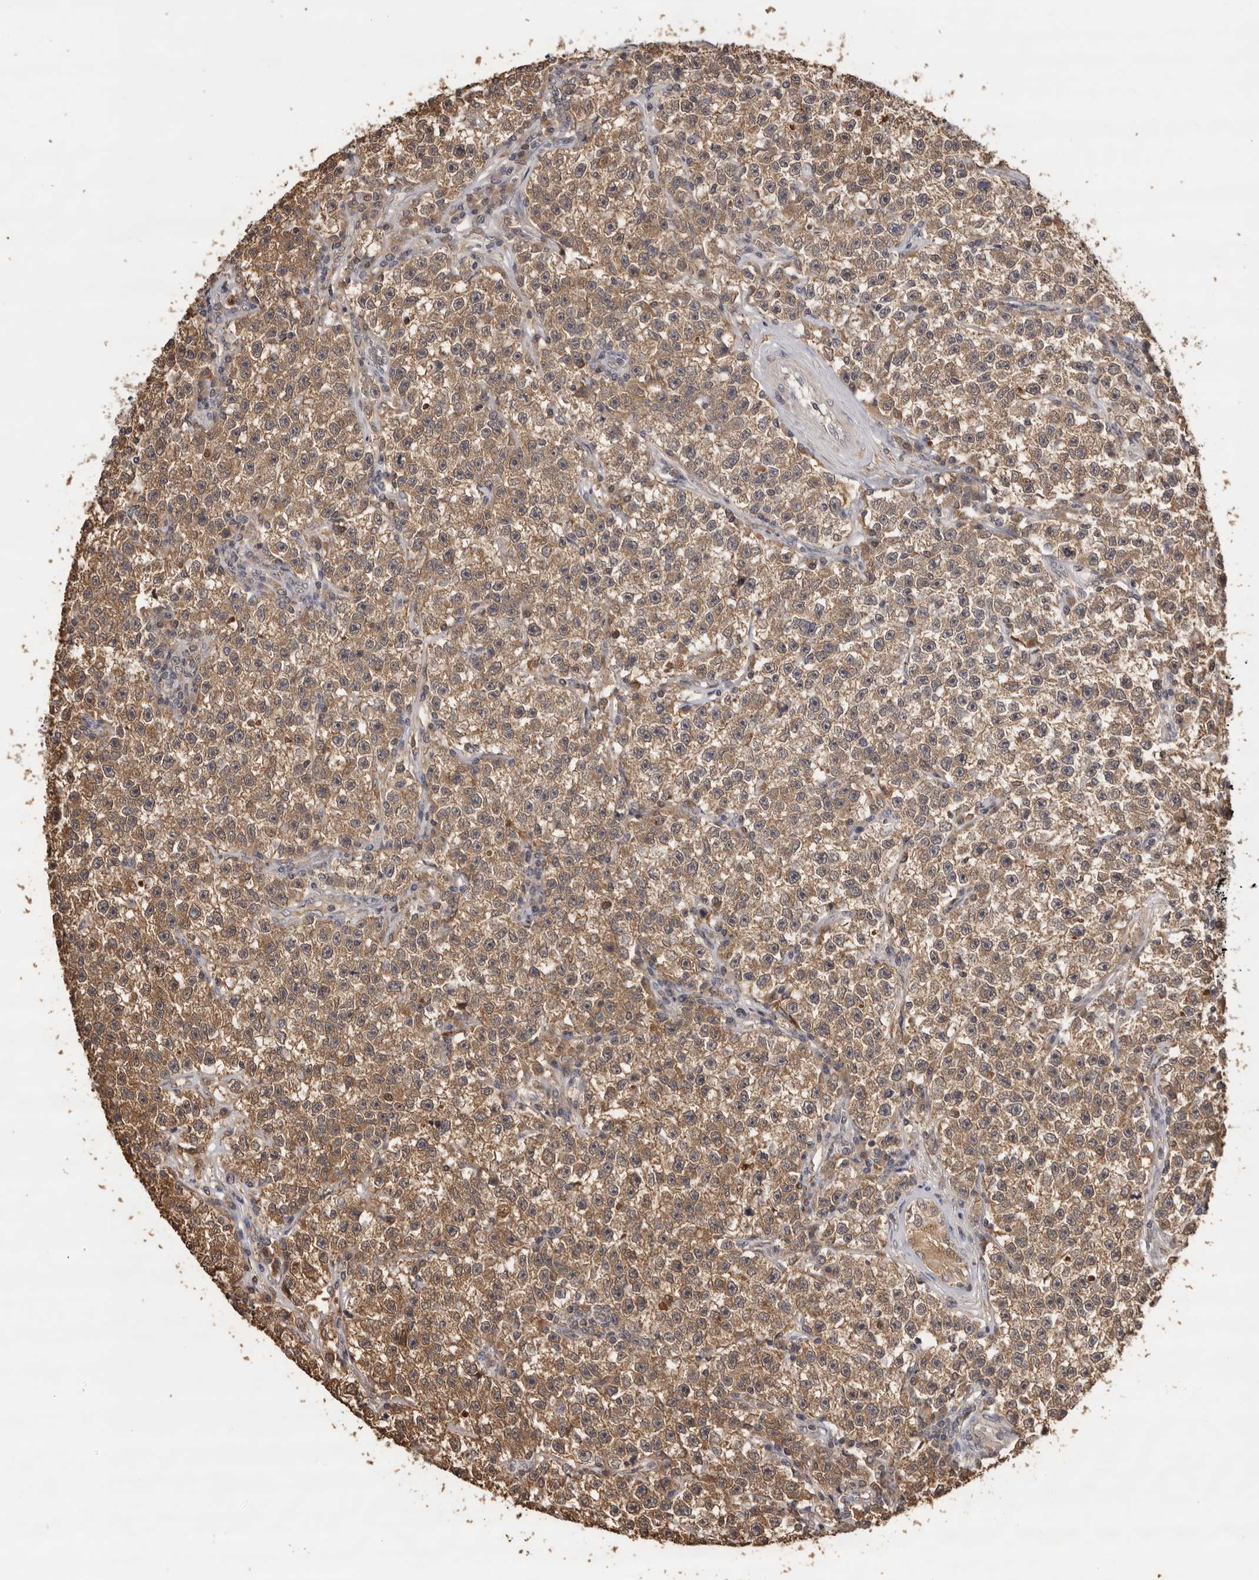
{"staining": {"intensity": "moderate", "quantity": ">75%", "location": "cytoplasmic/membranous"}, "tissue": "testis cancer", "cell_type": "Tumor cells", "image_type": "cancer", "snomed": [{"axis": "morphology", "description": "Seminoma, NOS"}, {"axis": "topography", "description": "Testis"}], "caption": "This is a photomicrograph of IHC staining of testis cancer, which shows moderate positivity in the cytoplasmic/membranous of tumor cells.", "gene": "KIF2B", "patient": {"sex": "male", "age": 22}}